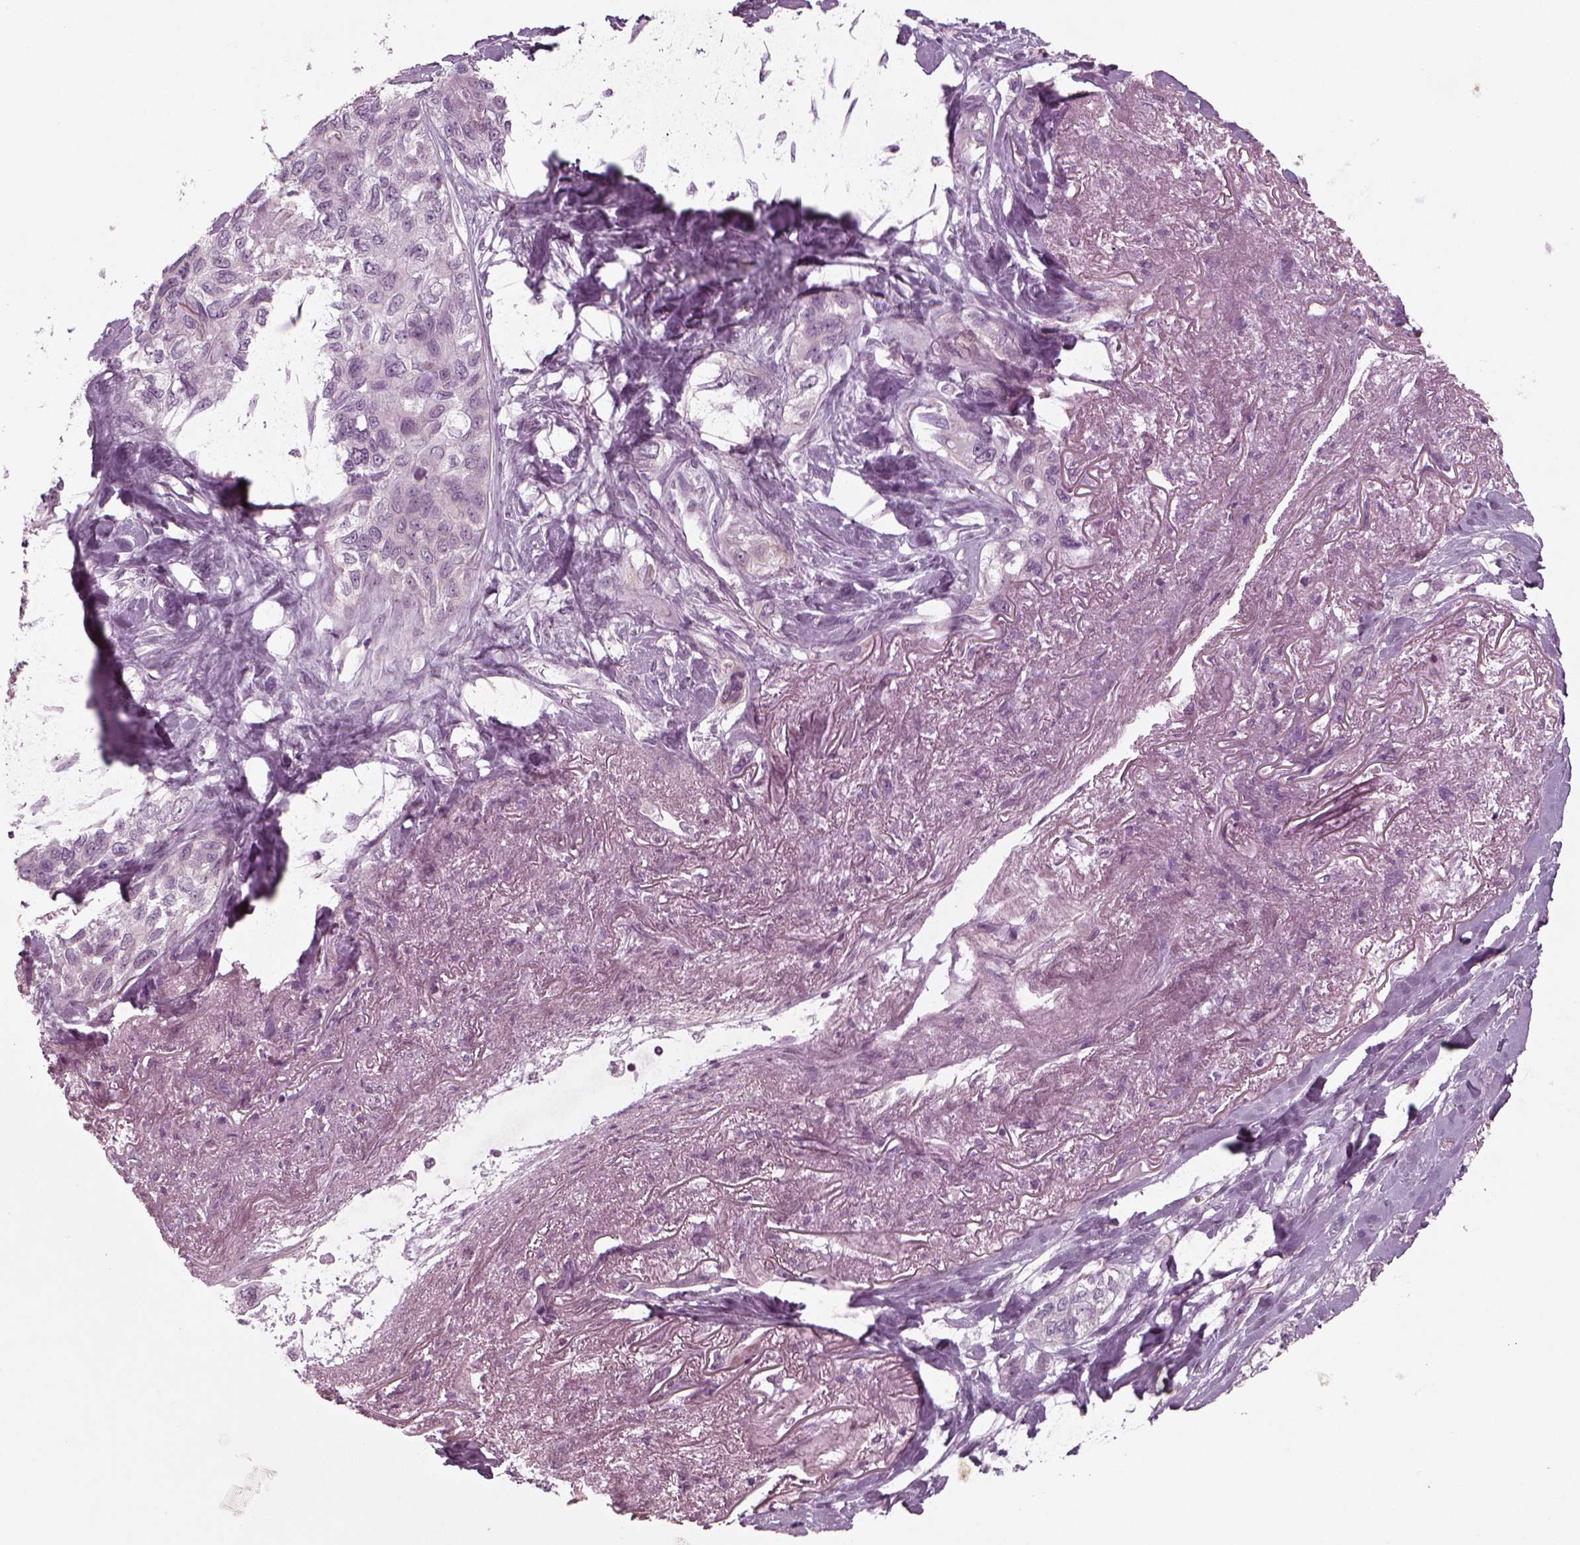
{"staining": {"intensity": "negative", "quantity": "none", "location": "none"}, "tissue": "lung cancer", "cell_type": "Tumor cells", "image_type": "cancer", "snomed": [{"axis": "morphology", "description": "Squamous cell carcinoma, NOS"}, {"axis": "topography", "description": "Lung"}], "caption": "Immunohistochemistry of lung squamous cell carcinoma demonstrates no expression in tumor cells. (Stains: DAB immunohistochemistry with hematoxylin counter stain, Microscopy: brightfield microscopy at high magnification).", "gene": "MGAT4D", "patient": {"sex": "female", "age": 70}}